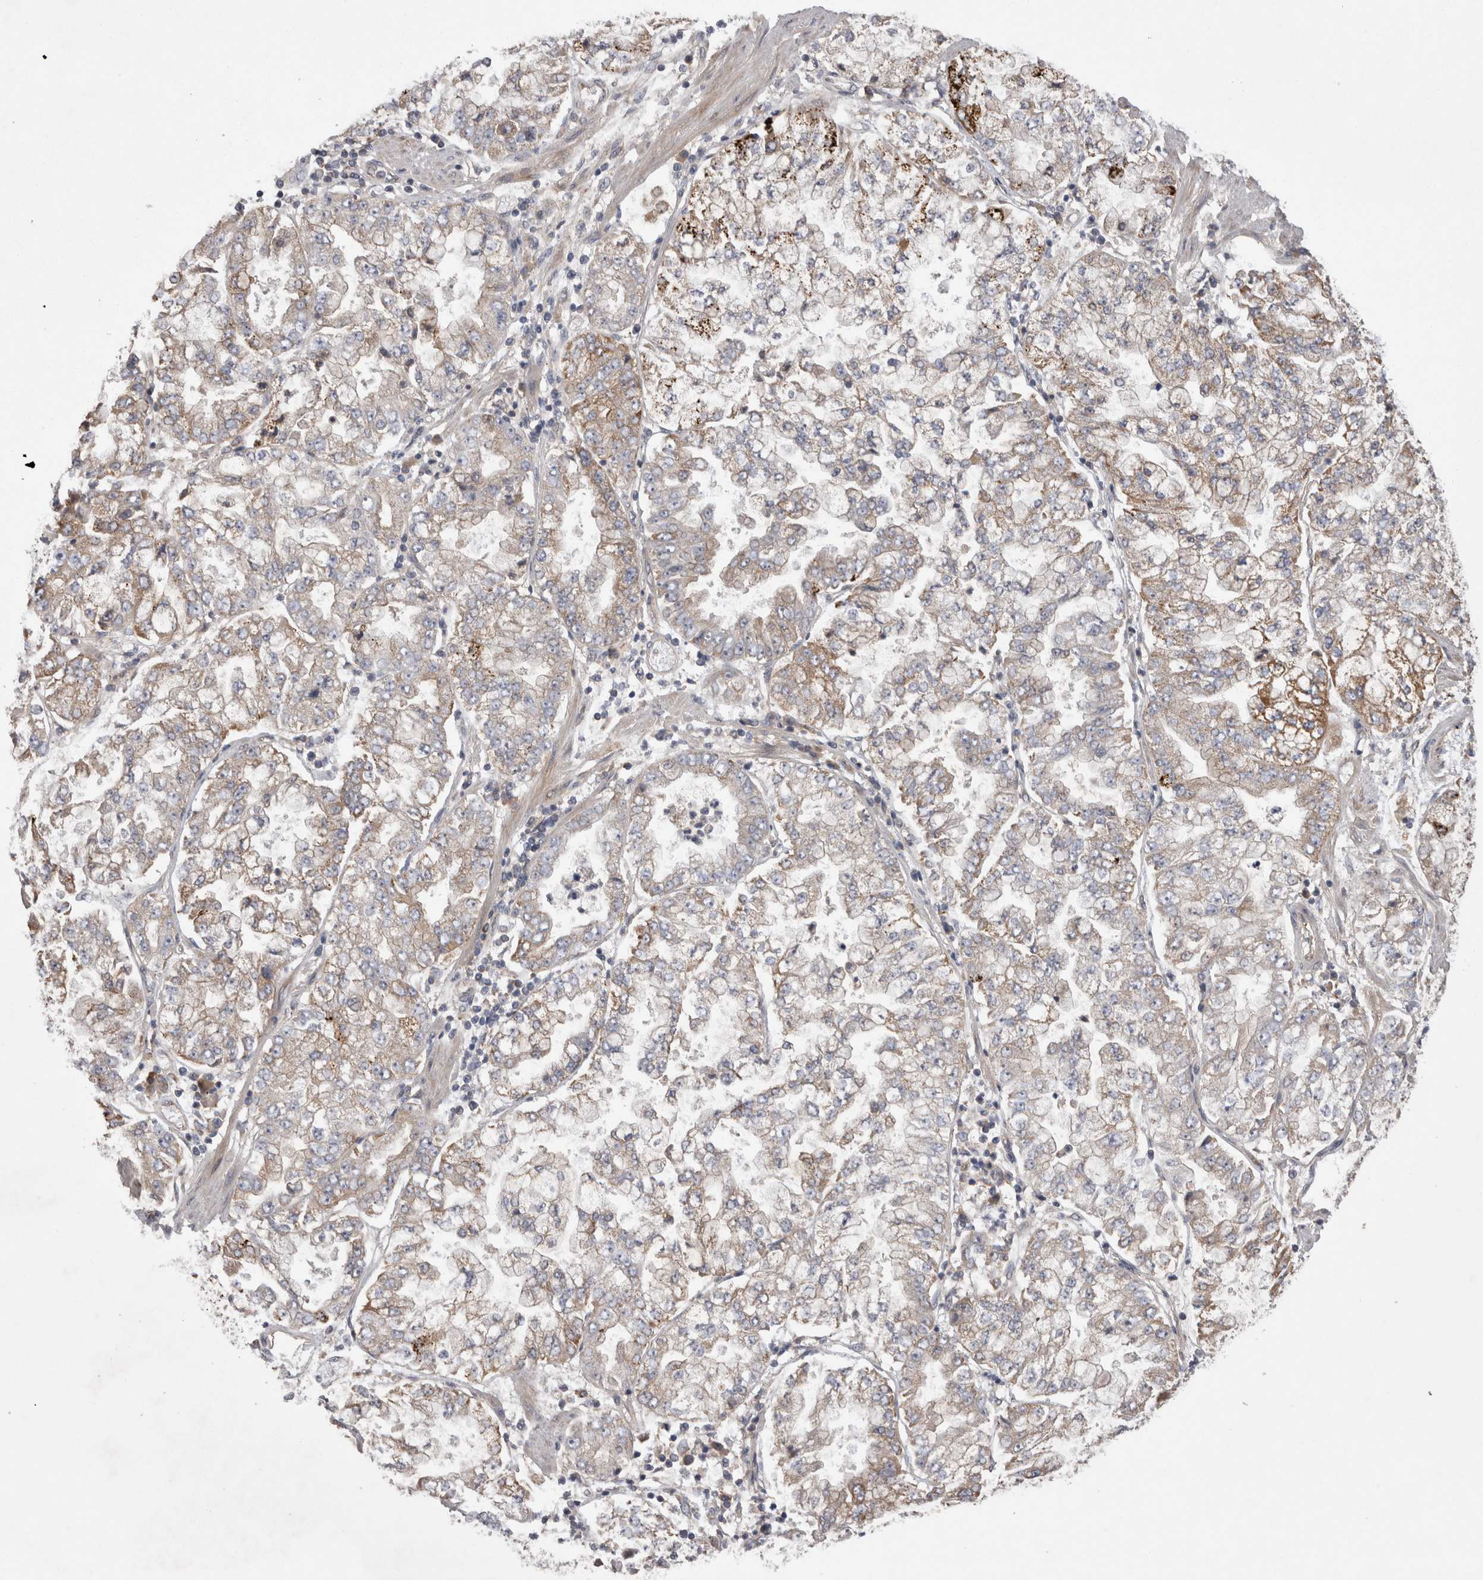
{"staining": {"intensity": "weak", "quantity": "25%-75%", "location": "cytoplasmic/membranous"}, "tissue": "stomach cancer", "cell_type": "Tumor cells", "image_type": "cancer", "snomed": [{"axis": "morphology", "description": "Adenocarcinoma, NOS"}, {"axis": "topography", "description": "Stomach"}], "caption": "Tumor cells display weak cytoplasmic/membranous expression in approximately 25%-75% of cells in stomach adenocarcinoma.", "gene": "DARS2", "patient": {"sex": "male", "age": 76}}